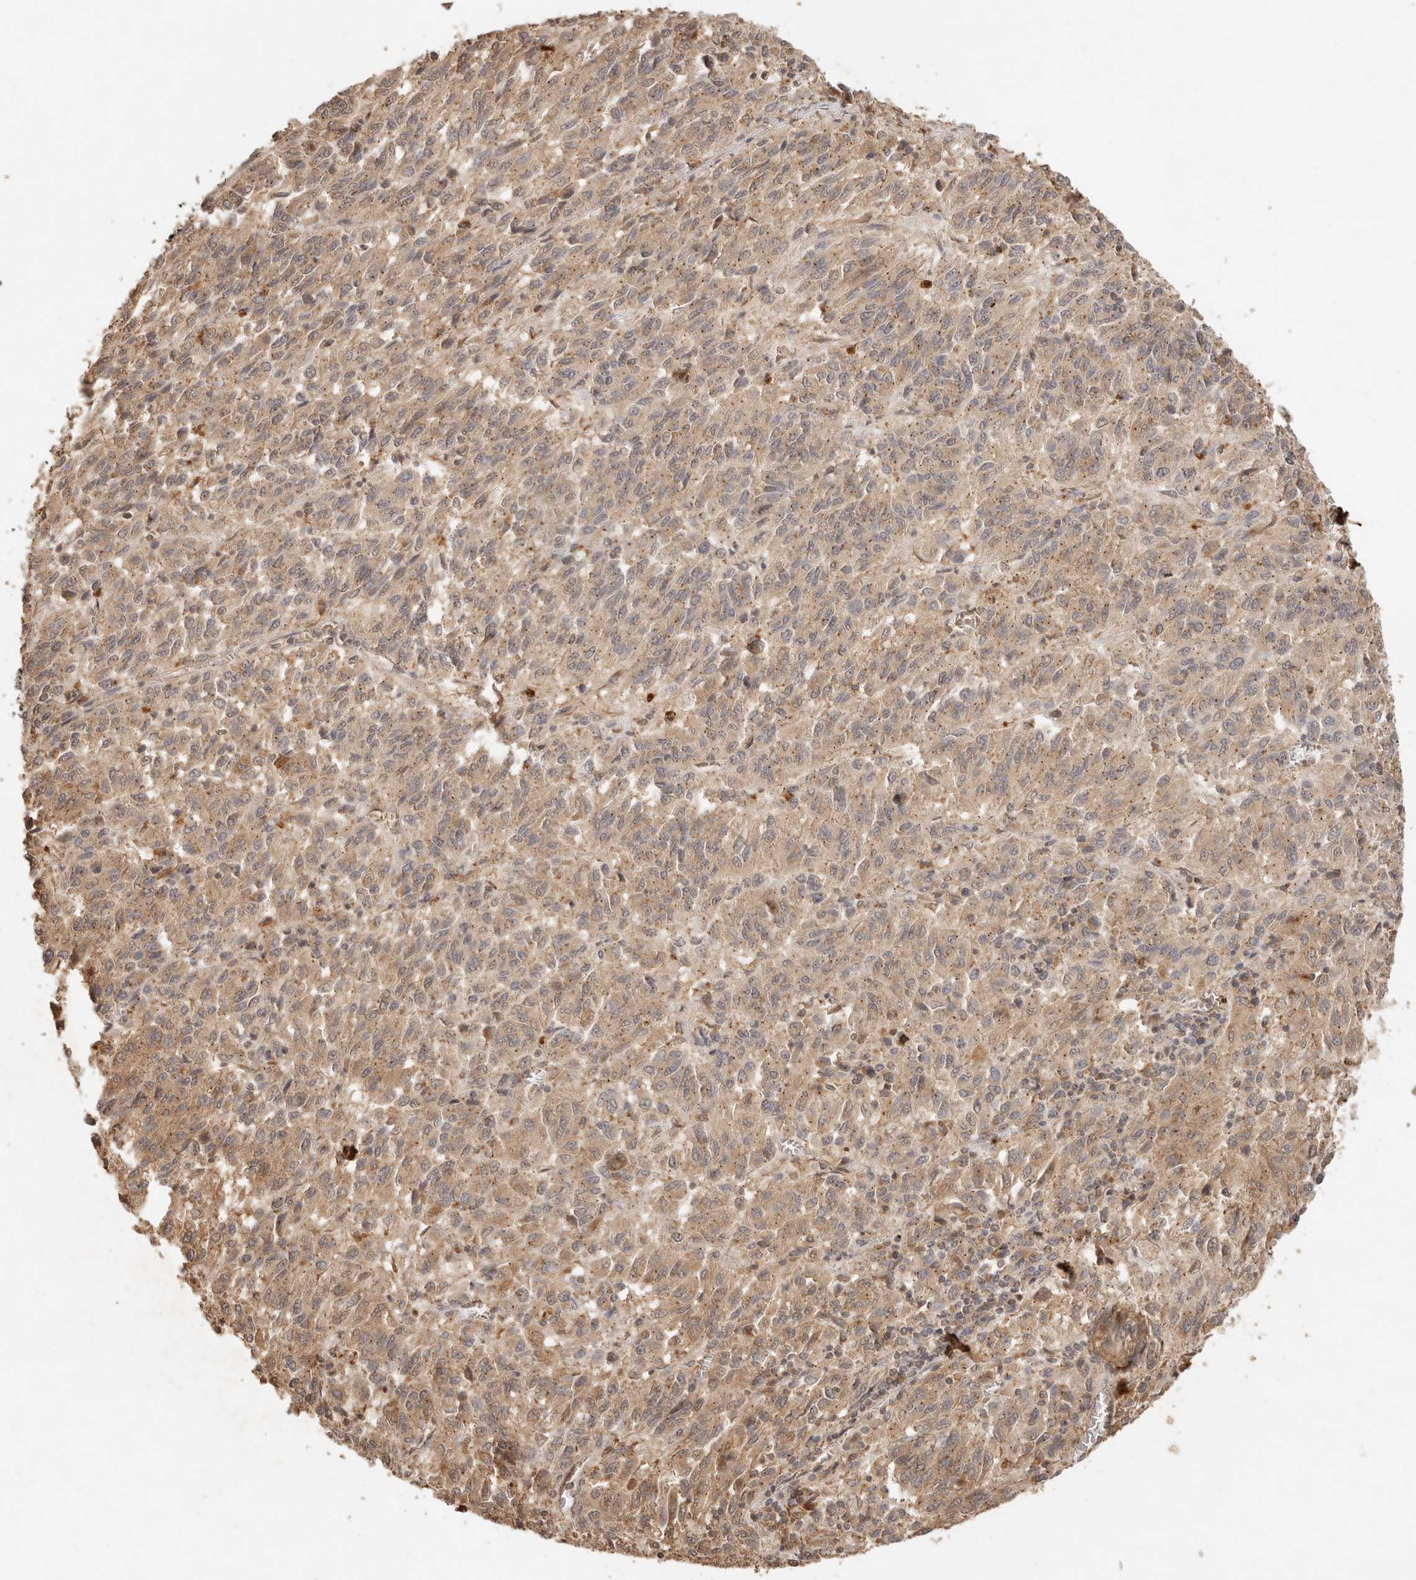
{"staining": {"intensity": "moderate", "quantity": ">75%", "location": "cytoplasmic/membranous"}, "tissue": "melanoma", "cell_type": "Tumor cells", "image_type": "cancer", "snomed": [{"axis": "morphology", "description": "Malignant melanoma, Metastatic site"}, {"axis": "topography", "description": "Lung"}], "caption": "About >75% of tumor cells in human melanoma demonstrate moderate cytoplasmic/membranous protein positivity as visualized by brown immunohistochemical staining.", "gene": "LMO4", "patient": {"sex": "male", "age": 64}}